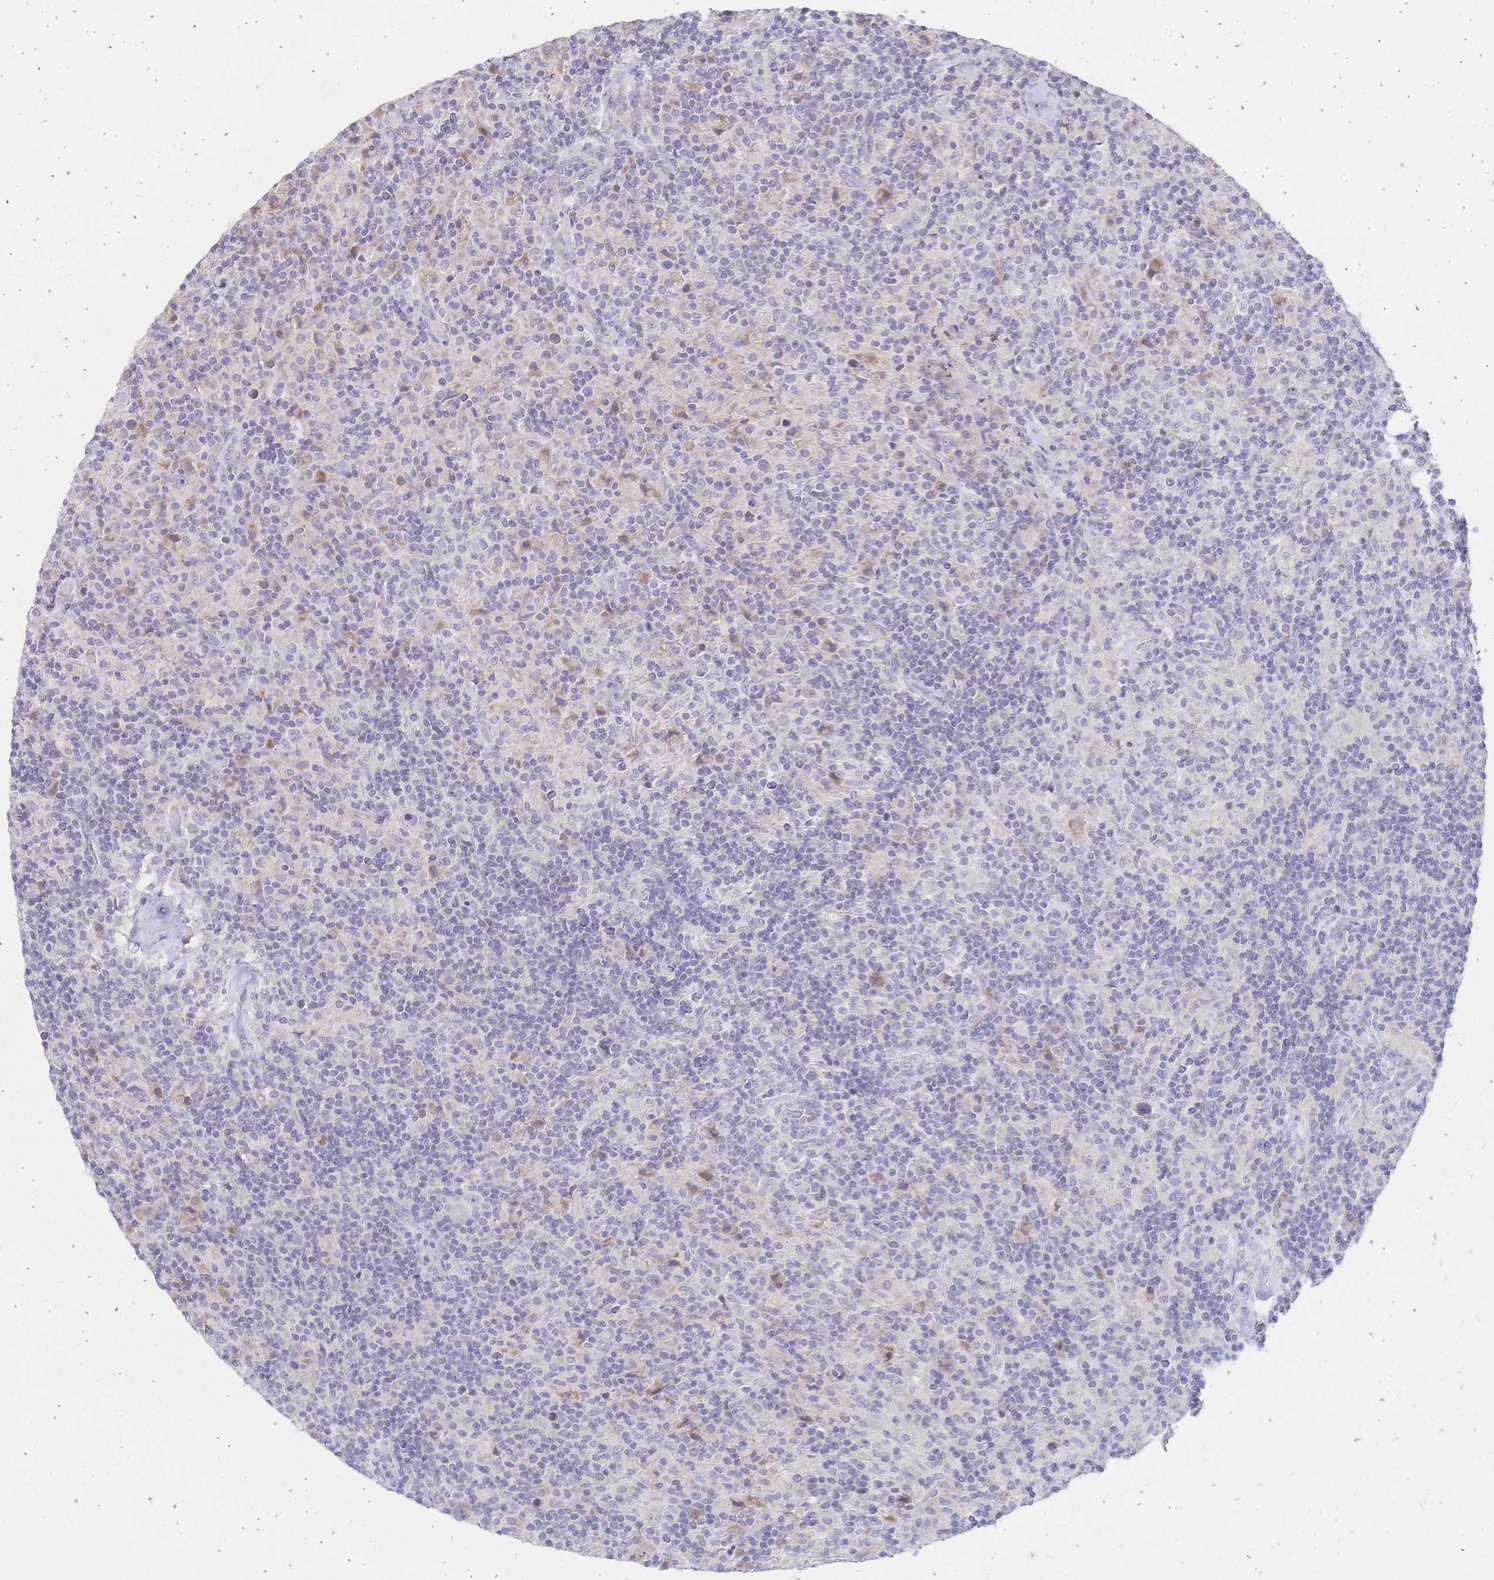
{"staining": {"intensity": "negative", "quantity": "none", "location": "none"}, "tissue": "lymphoma", "cell_type": "Tumor cells", "image_type": "cancer", "snomed": [{"axis": "morphology", "description": "Hodgkin's disease, NOS"}, {"axis": "topography", "description": "Lymph node"}], "caption": "Immunohistochemistry (IHC) of human Hodgkin's disease exhibits no staining in tumor cells.", "gene": "VWC2L", "patient": {"sex": "male", "age": 70}}